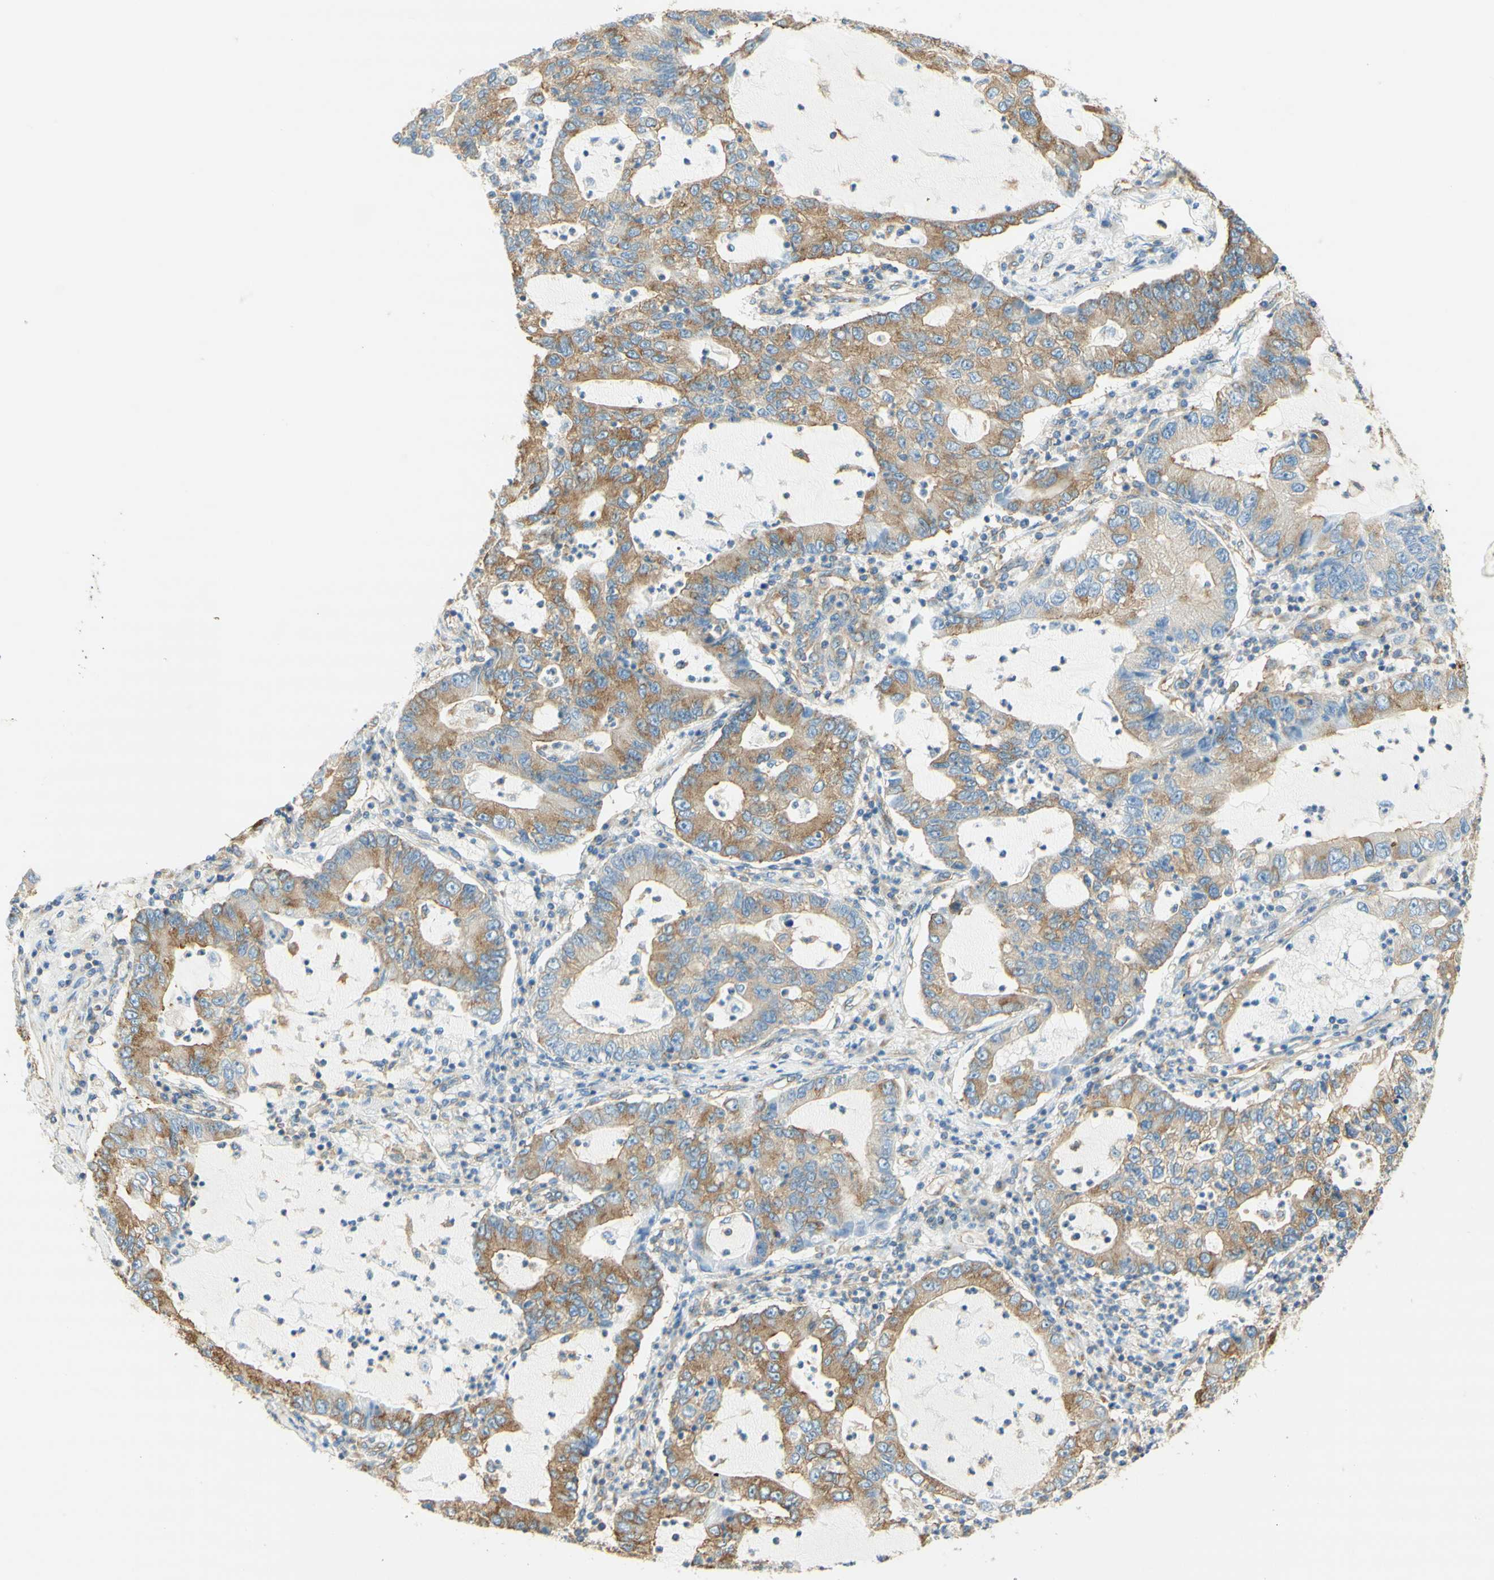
{"staining": {"intensity": "weak", "quantity": "25%-75%", "location": "cytoplasmic/membranous"}, "tissue": "lung cancer", "cell_type": "Tumor cells", "image_type": "cancer", "snomed": [{"axis": "morphology", "description": "Adenocarcinoma, NOS"}, {"axis": "topography", "description": "Lung"}], "caption": "IHC of human adenocarcinoma (lung) demonstrates low levels of weak cytoplasmic/membranous positivity in about 25%-75% of tumor cells. (IHC, brightfield microscopy, high magnification).", "gene": "CLTC", "patient": {"sex": "female", "age": 51}}